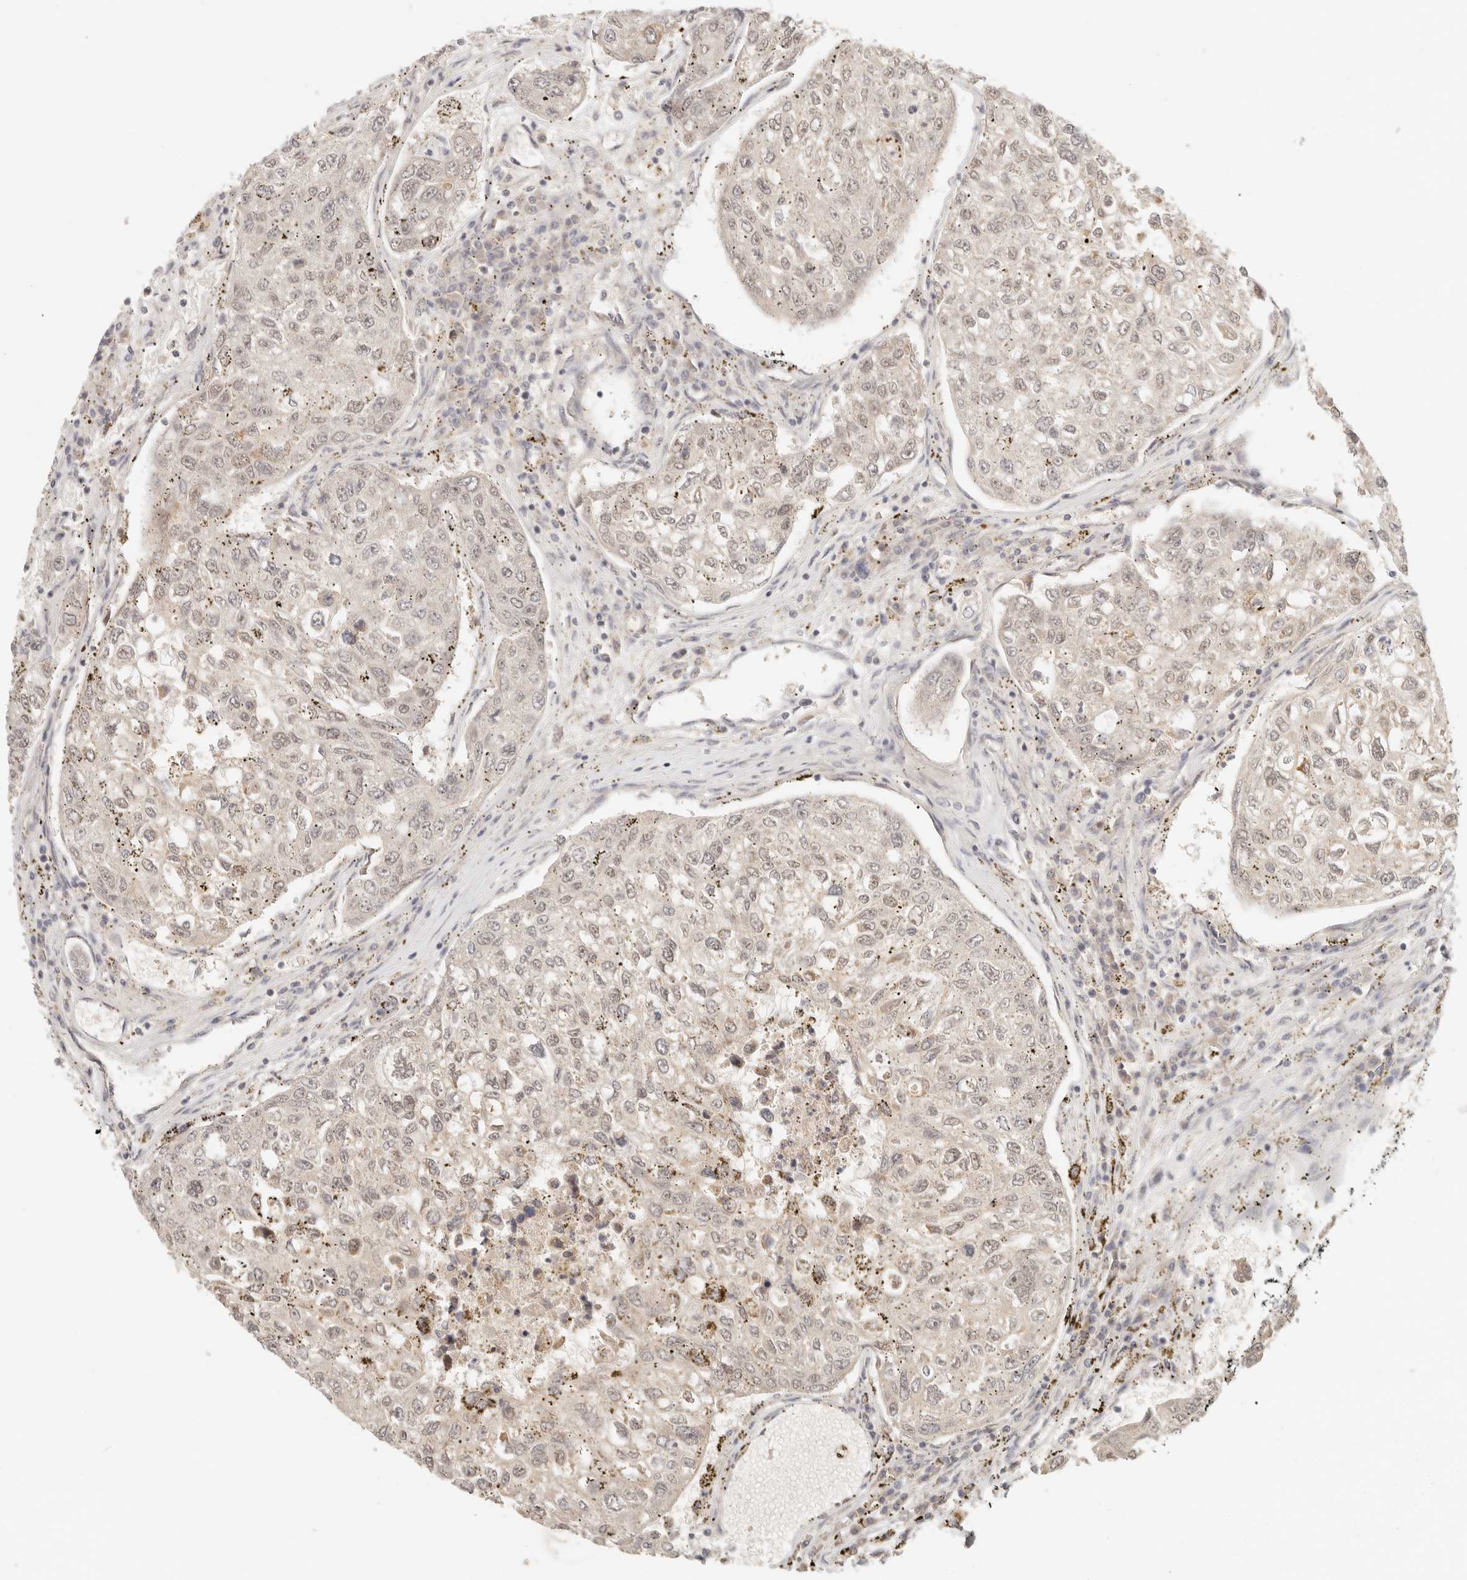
{"staining": {"intensity": "weak", "quantity": "25%-75%", "location": "nuclear"}, "tissue": "urothelial cancer", "cell_type": "Tumor cells", "image_type": "cancer", "snomed": [{"axis": "morphology", "description": "Urothelial carcinoma, High grade"}, {"axis": "topography", "description": "Lymph node"}, {"axis": "topography", "description": "Urinary bladder"}], "caption": "IHC (DAB) staining of human urothelial cancer displays weak nuclear protein expression in about 25%-75% of tumor cells.", "gene": "INTS11", "patient": {"sex": "male", "age": 51}}